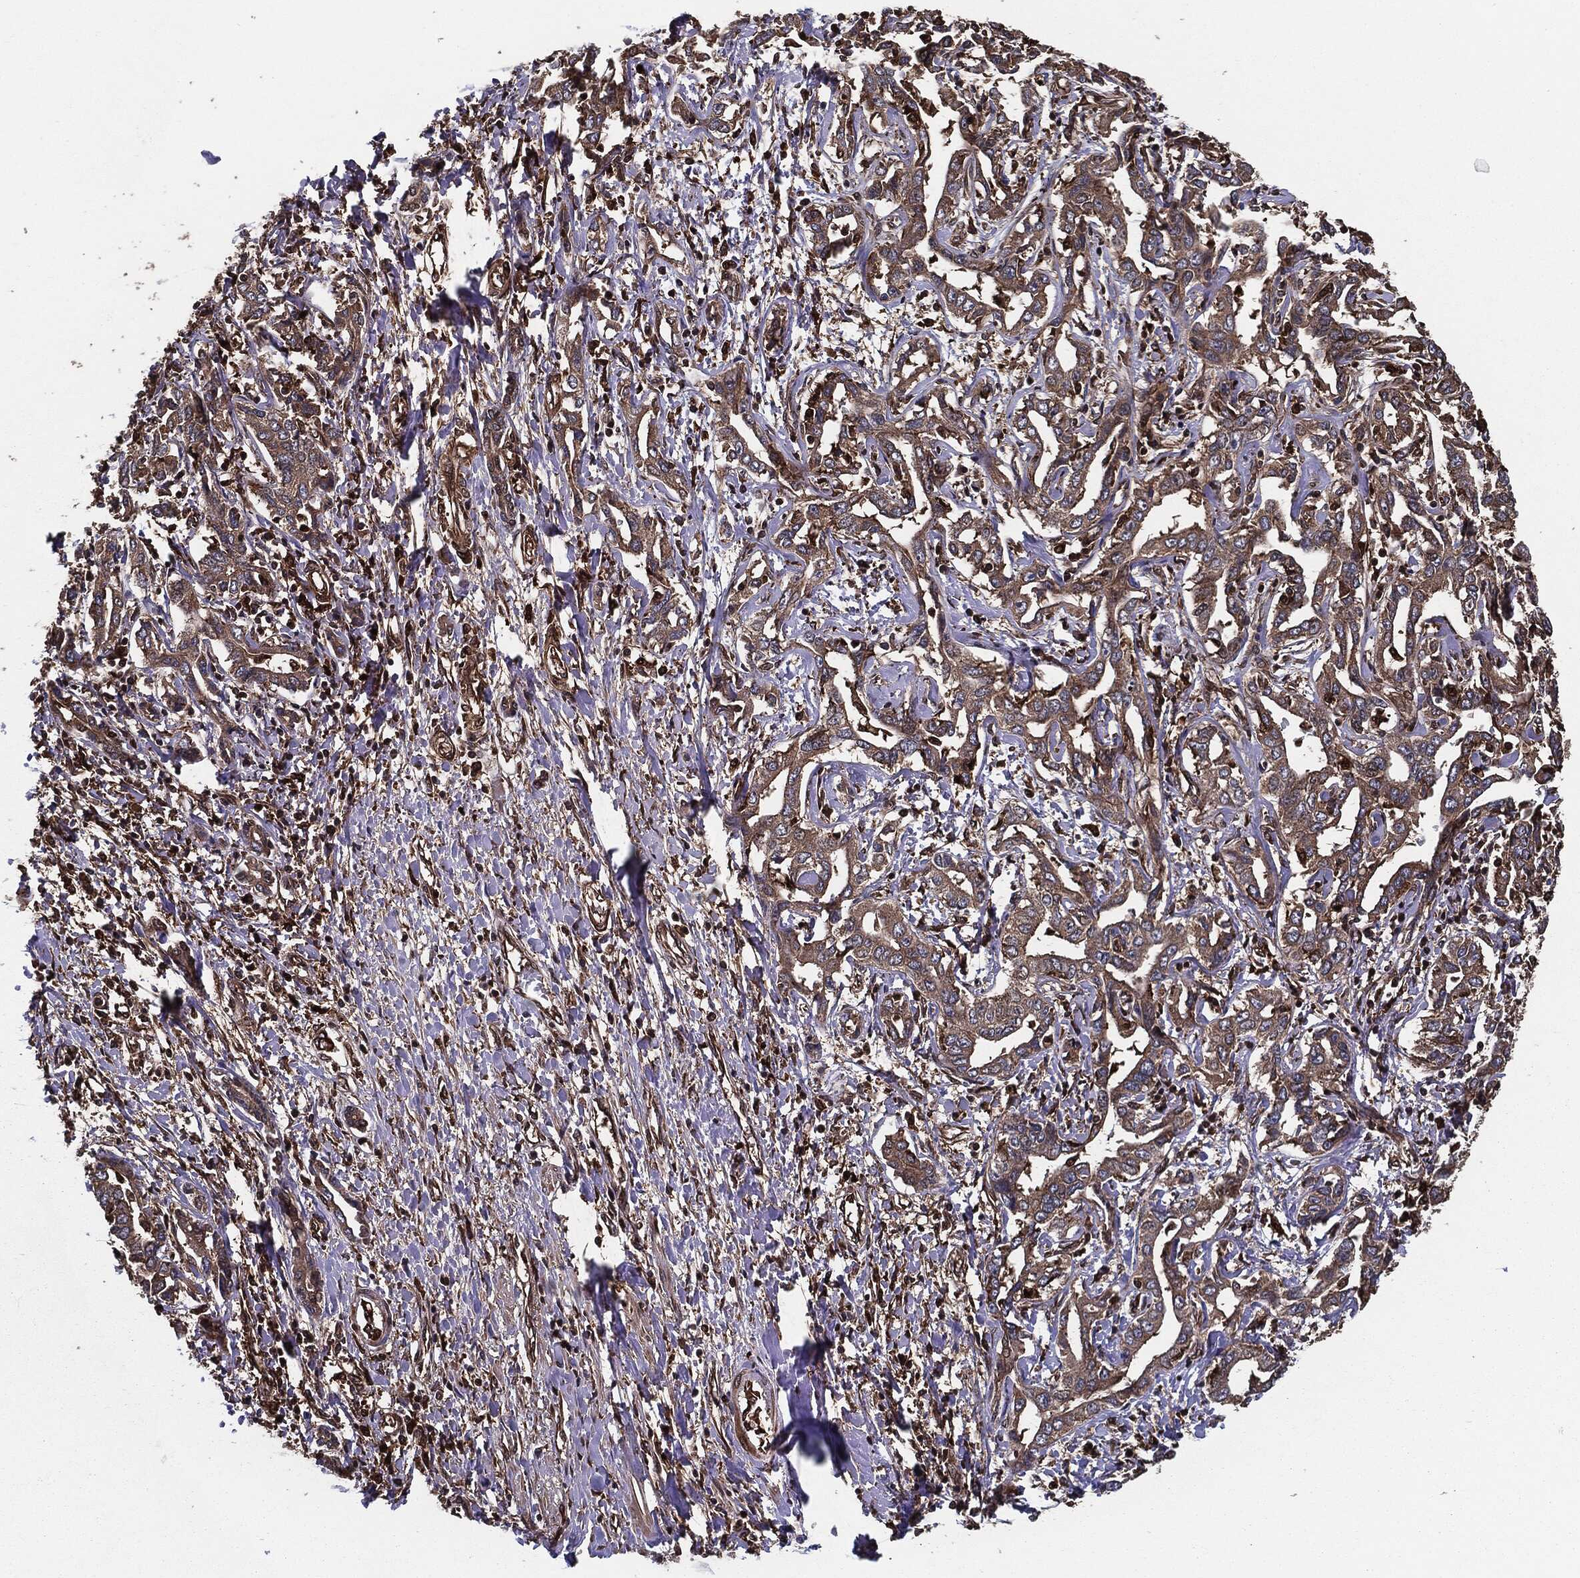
{"staining": {"intensity": "moderate", "quantity": ">75%", "location": "cytoplasmic/membranous"}, "tissue": "liver cancer", "cell_type": "Tumor cells", "image_type": "cancer", "snomed": [{"axis": "morphology", "description": "Cholangiocarcinoma"}, {"axis": "topography", "description": "Liver"}], "caption": "Moderate cytoplasmic/membranous expression for a protein is appreciated in approximately >75% of tumor cells of liver cancer using IHC.", "gene": "RAP1GDS1", "patient": {"sex": "male", "age": 59}}